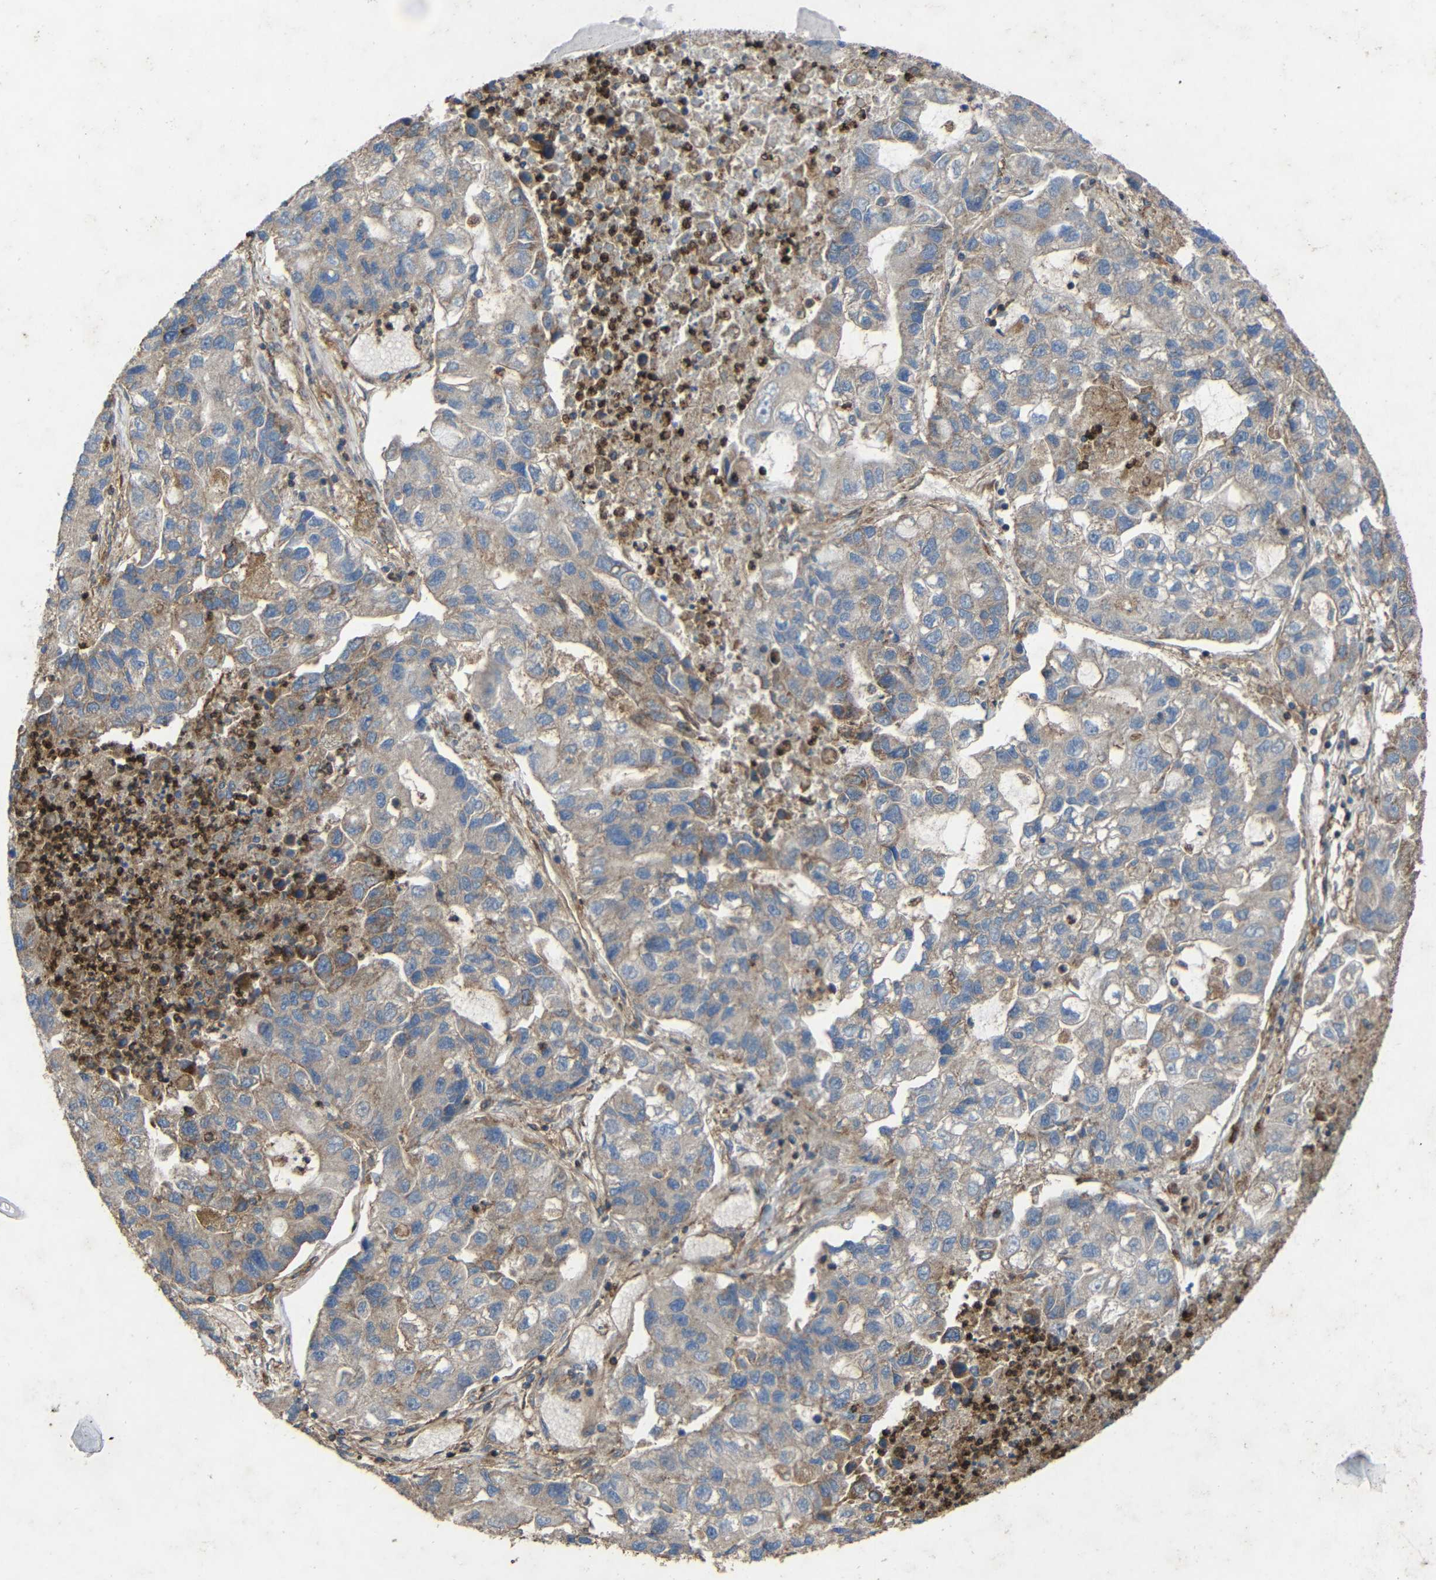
{"staining": {"intensity": "weak", "quantity": "<25%", "location": "cytoplasmic/membranous"}, "tissue": "lung cancer", "cell_type": "Tumor cells", "image_type": "cancer", "snomed": [{"axis": "morphology", "description": "Adenocarcinoma, NOS"}, {"axis": "topography", "description": "Lung"}], "caption": "DAB (3,3'-diaminobenzidine) immunohistochemical staining of adenocarcinoma (lung) displays no significant expression in tumor cells.", "gene": "TREM2", "patient": {"sex": "female", "age": 51}}